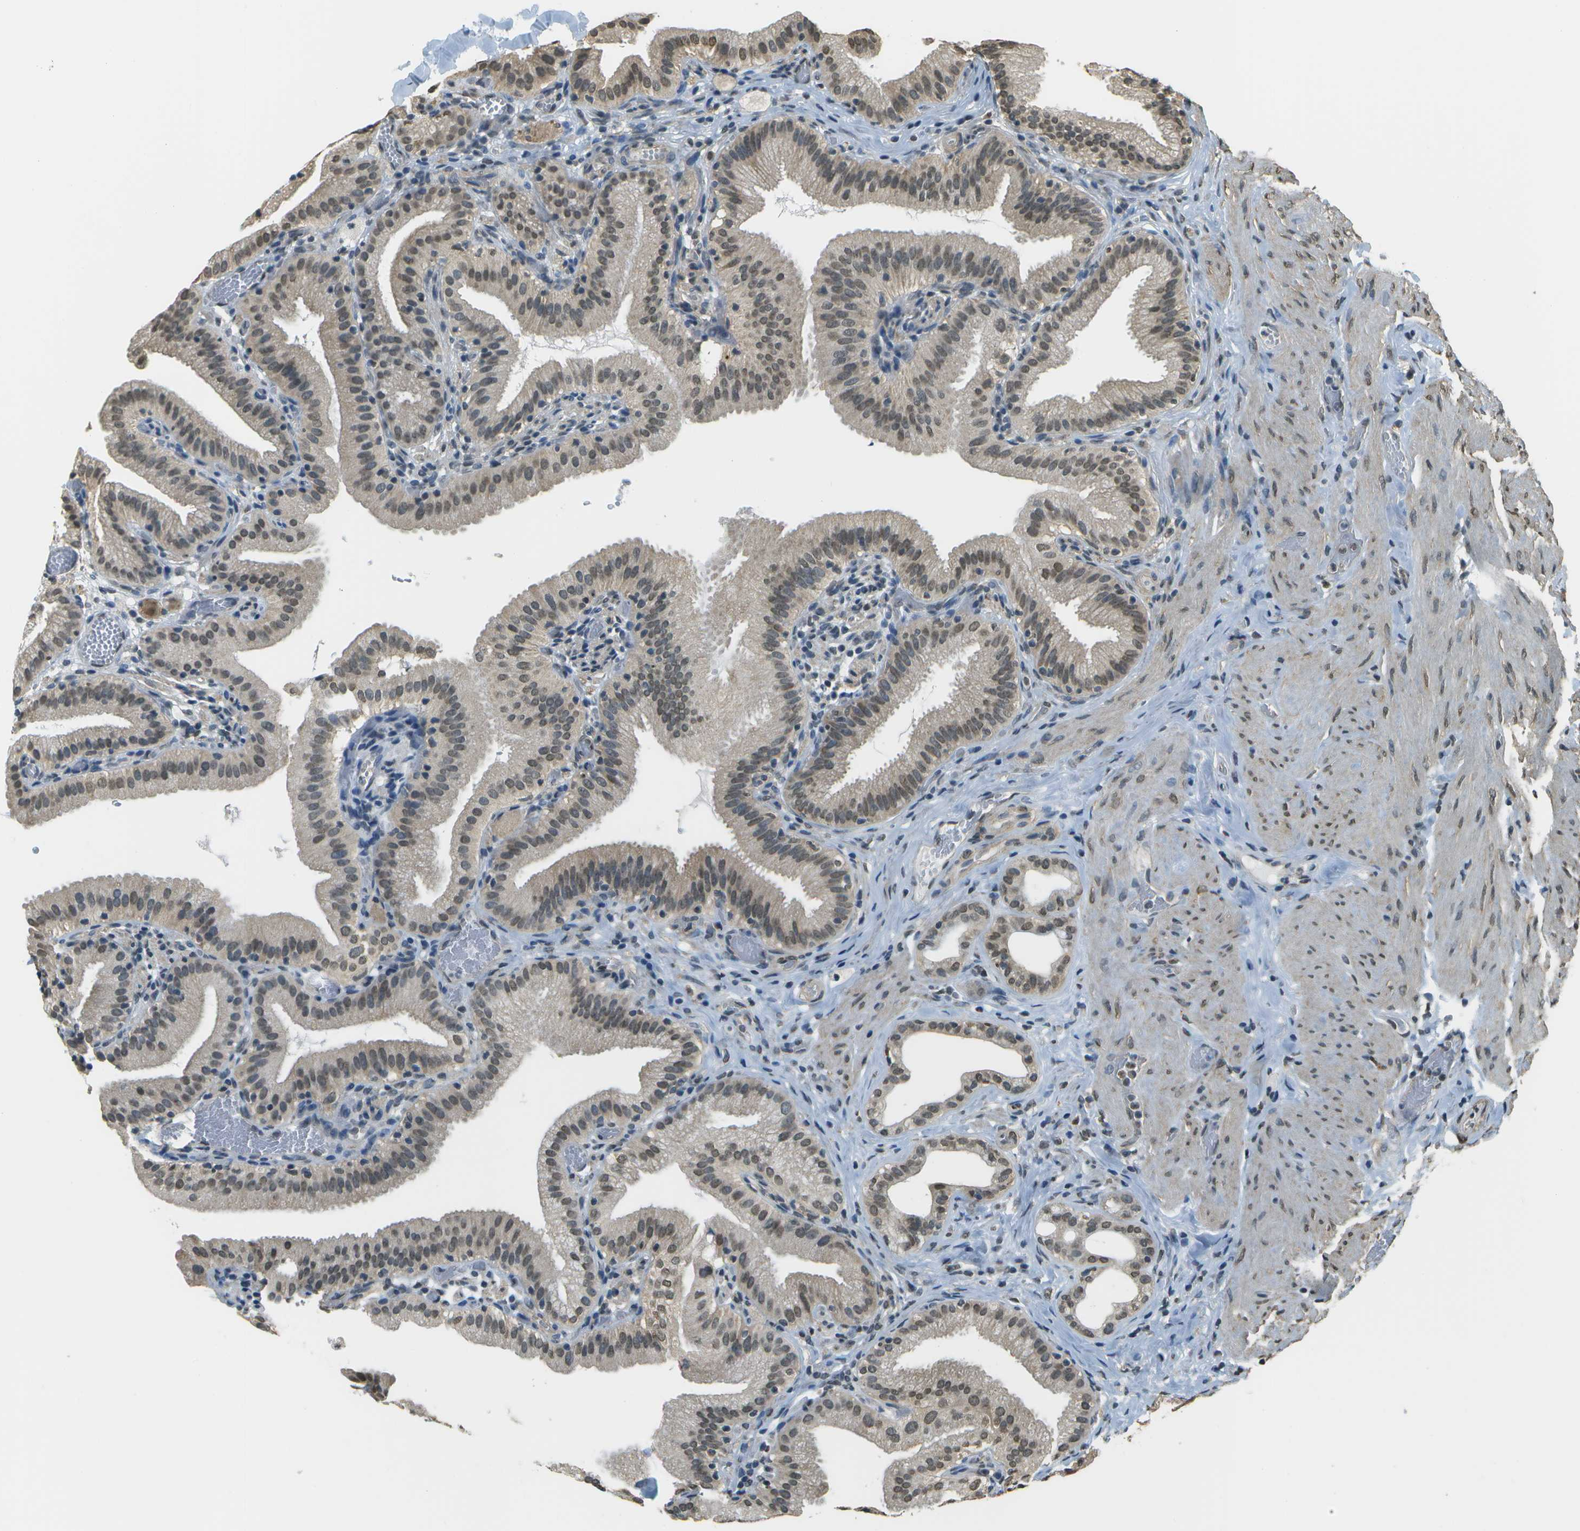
{"staining": {"intensity": "moderate", "quantity": "25%-75%", "location": "cytoplasmic/membranous,nuclear"}, "tissue": "gallbladder", "cell_type": "Glandular cells", "image_type": "normal", "snomed": [{"axis": "morphology", "description": "Normal tissue, NOS"}, {"axis": "topography", "description": "Gallbladder"}], "caption": "This histopathology image reveals benign gallbladder stained with immunohistochemistry (IHC) to label a protein in brown. The cytoplasmic/membranous,nuclear of glandular cells show moderate positivity for the protein. Nuclei are counter-stained blue.", "gene": "ABL2", "patient": {"sex": "male", "age": 54}}